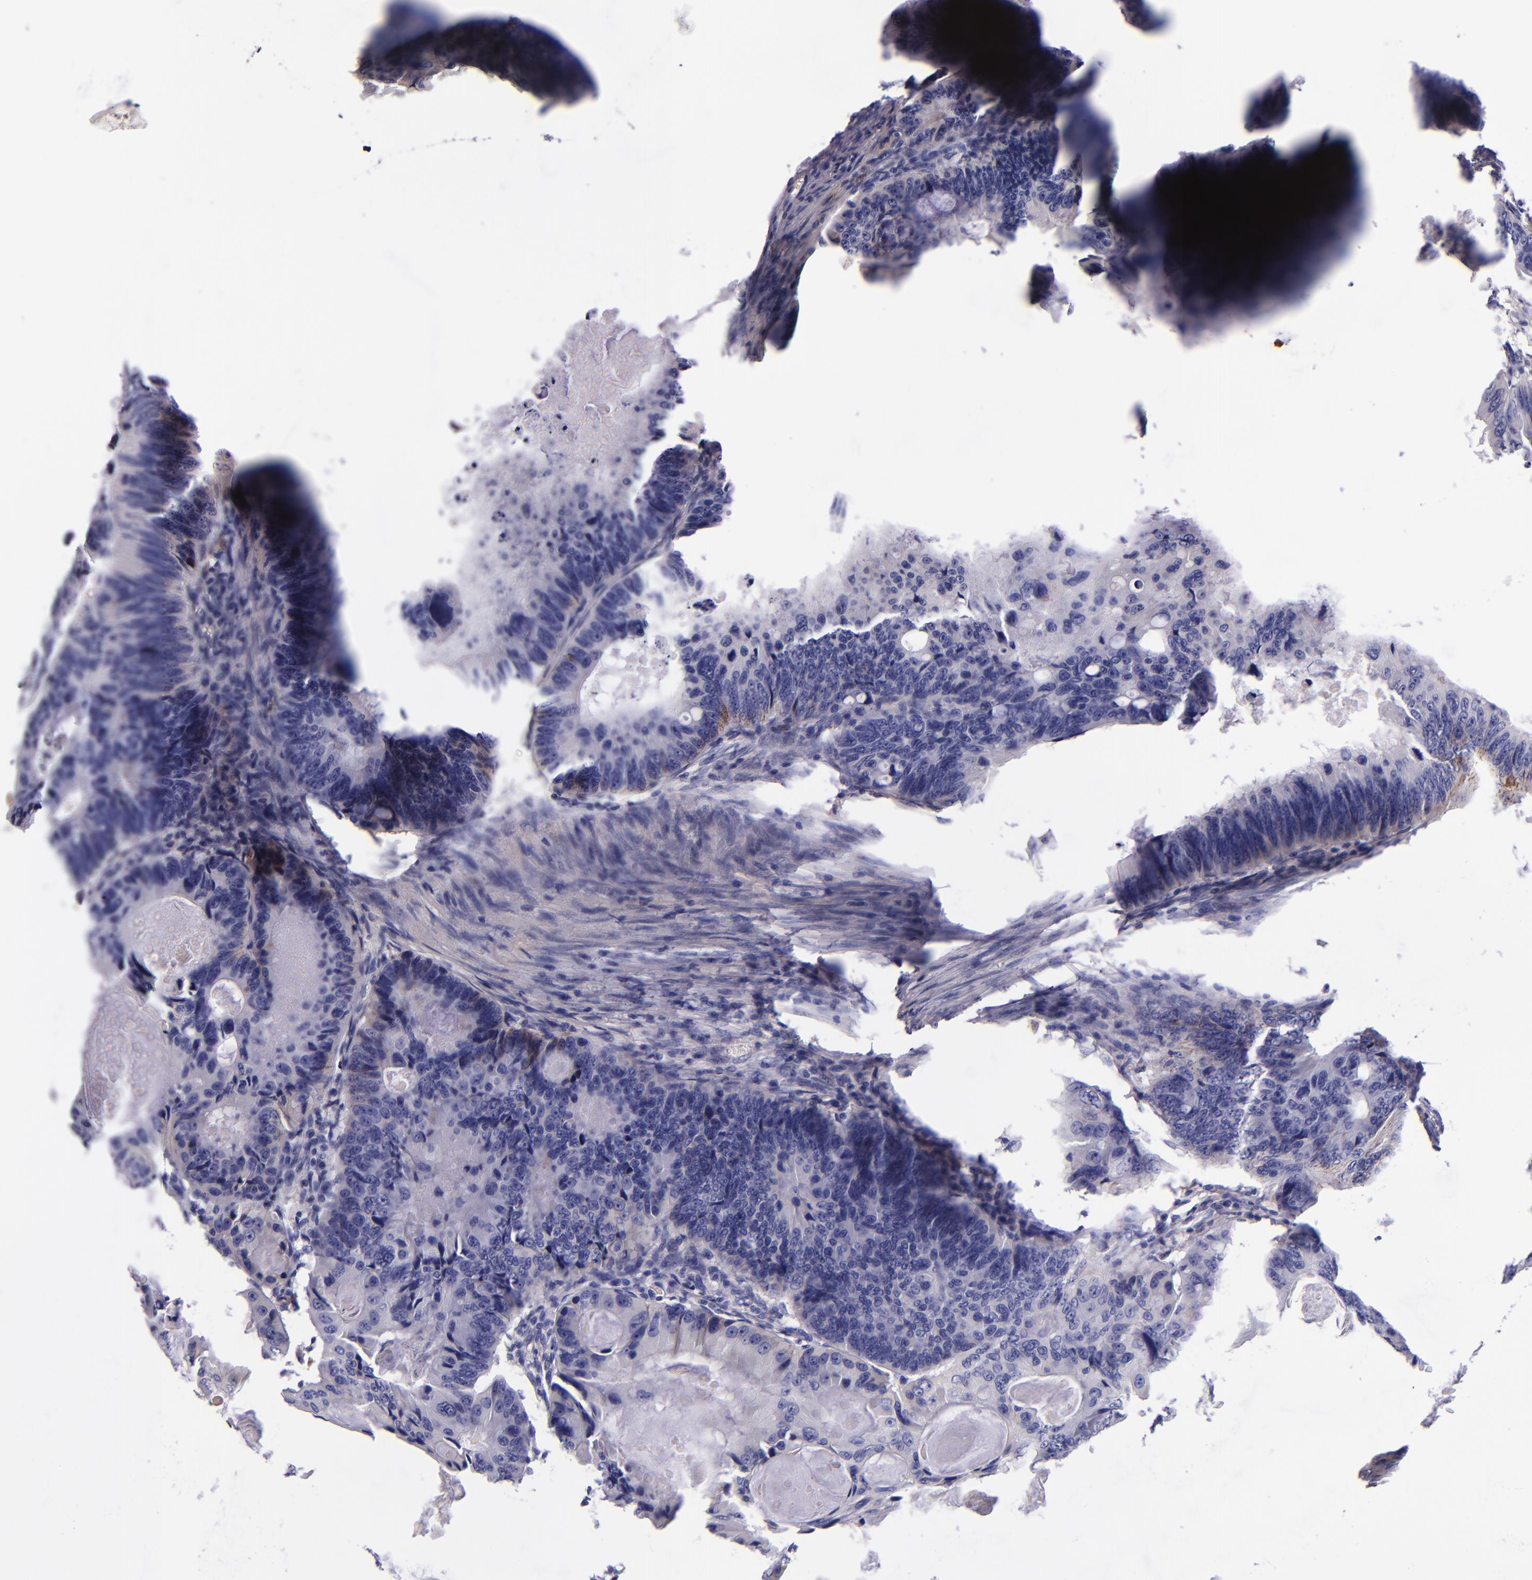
{"staining": {"intensity": "negative", "quantity": "none", "location": "none"}, "tissue": "colorectal cancer", "cell_type": "Tumor cells", "image_type": "cancer", "snomed": [{"axis": "morphology", "description": "Adenocarcinoma, NOS"}, {"axis": "topography", "description": "Colon"}], "caption": "The histopathology image exhibits no staining of tumor cells in adenocarcinoma (colorectal). (DAB (3,3'-diaminobenzidine) IHC visualized using brightfield microscopy, high magnification).", "gene": "KNG1", "patient": {"sex": "female", "age": 55}}